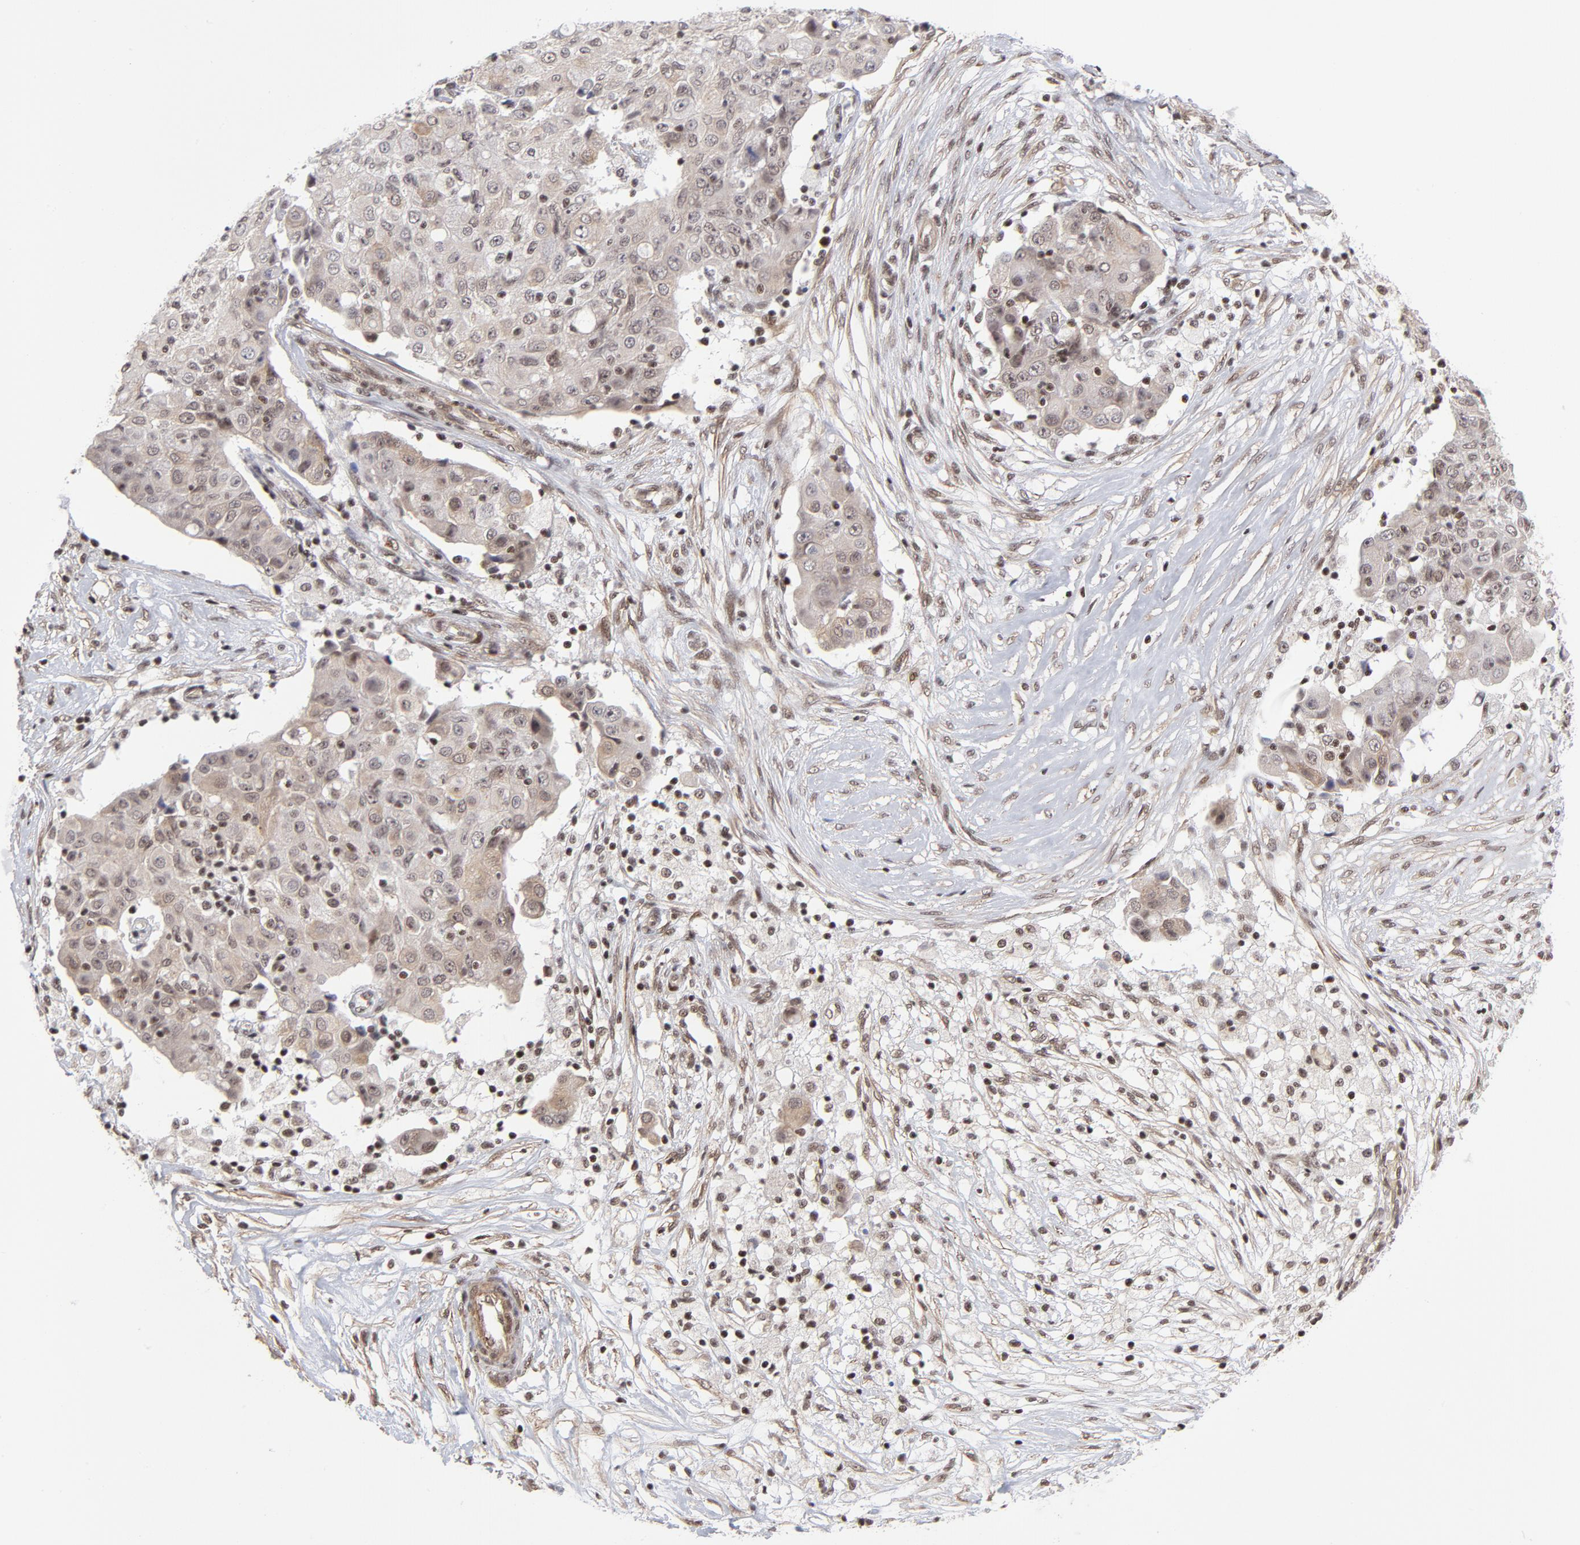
{"staining": {"intensity": "weak", "quantity": "<25%", "location": "cytoplasmic/membranous,nuclear"}, "tissue": "ovarian cancer", "cell_type": "Tumor cells", "image_type": "cancer", "snomed": [{"axis": "morphology", "description": "Carcinoma, endometroid"}, {"axis": "topography", "description": "Ovary"}], "caption": "DAB (3,3'-diaminobenzidine) immunohistochemical staining of ovarian cancer displays no significant positivity in tumor cells.", "gene": "CTCF", "patient": {"sex": "female", "age": 42}}